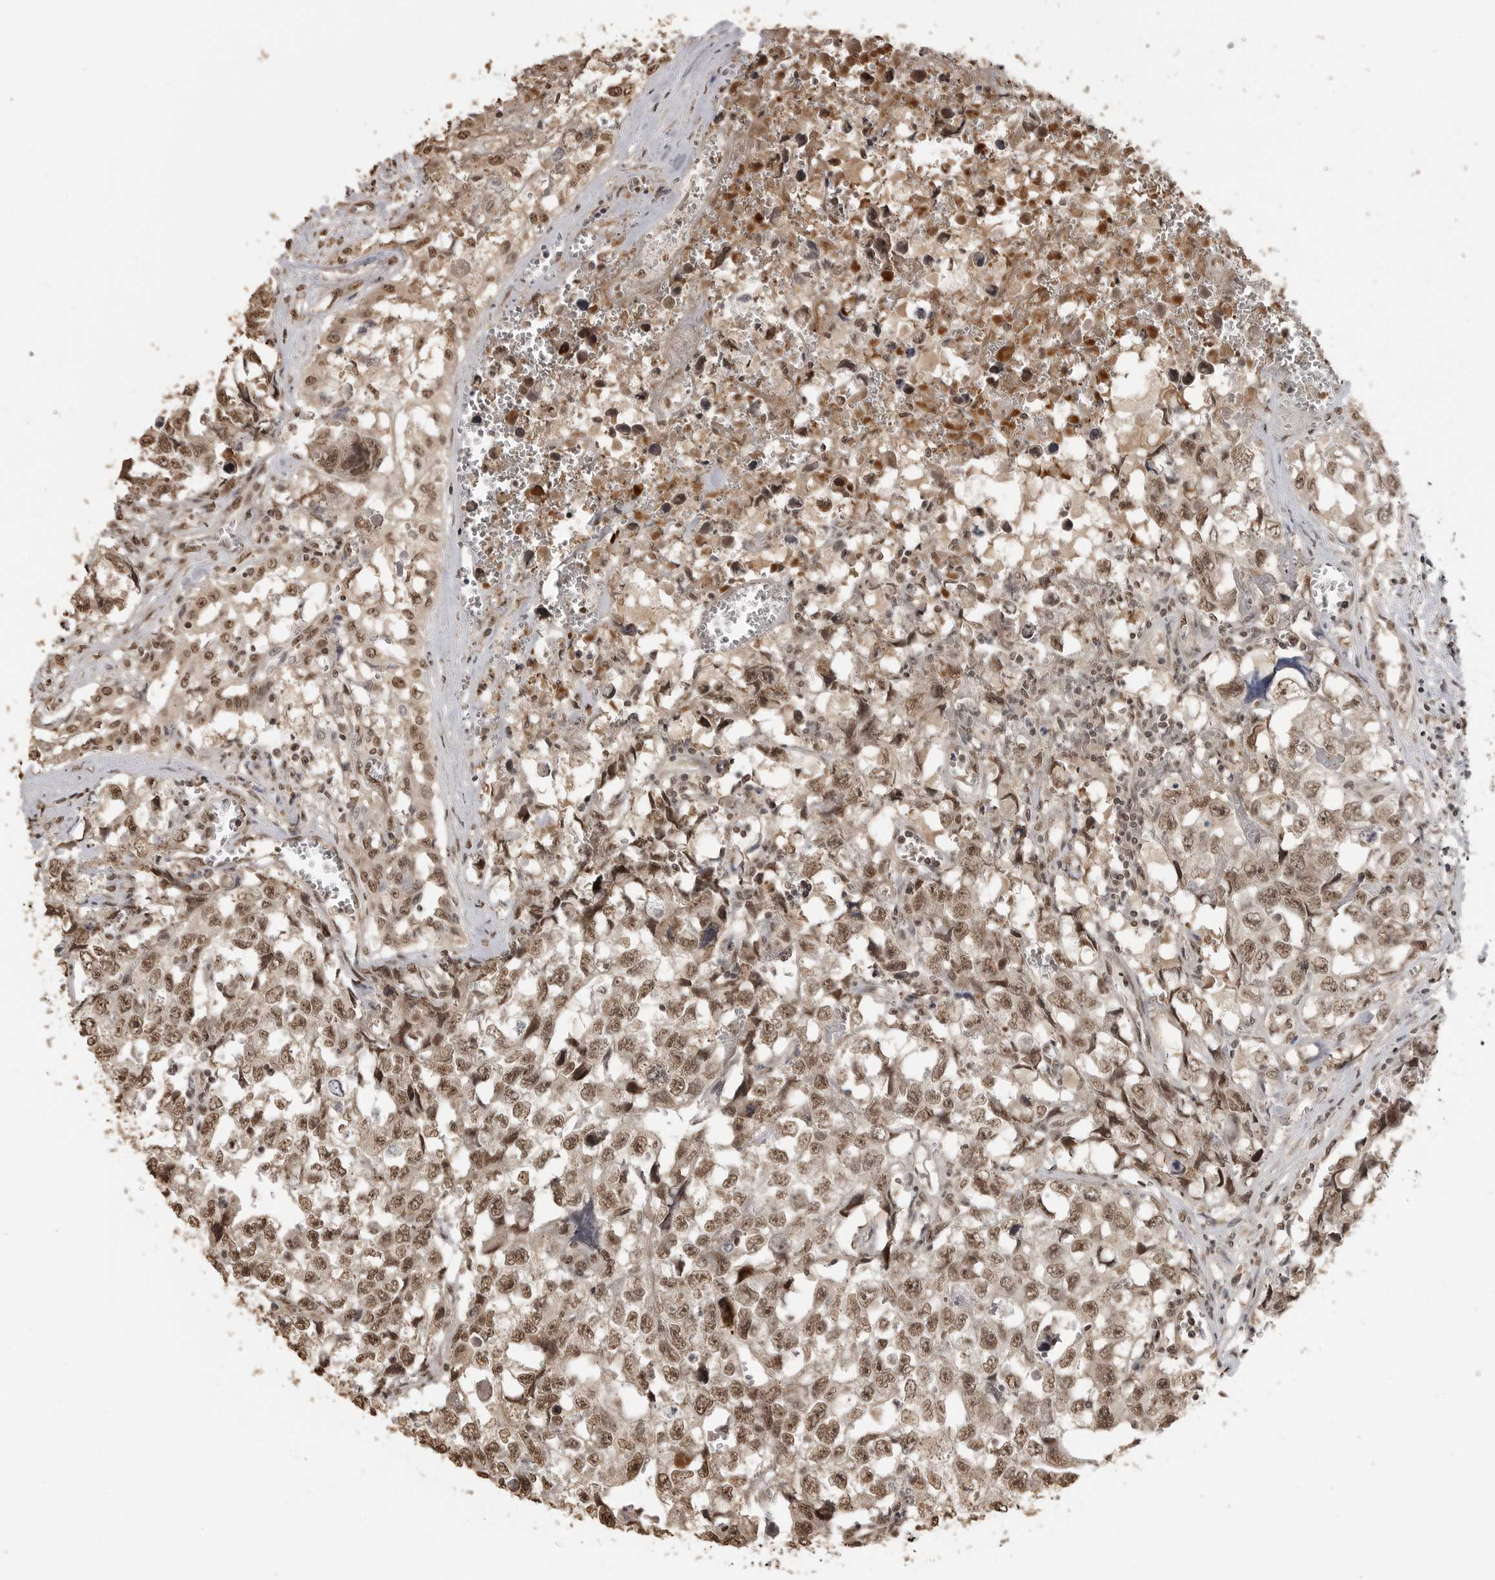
{"staining": {"intensity": "moderate", "quantity": ">75%", "location": "nuclear"}, "tissue": "testis cancer", "cell_type": "Tumor cells", "image_type": "cancer", "snomed": [{"axis": "morphology", "description": "Carcinoma, Embryonal, NOS"}, {"axis": "topography", "description": "Testis"}], "caption": "An image showing moderate nuclear staining in approximately >75% of tumor cells in testis cancer, as visualized by brown immunohistochemical staining.", "gene": "CLOCK", "patient": {"sex": "male", "age": 31}}